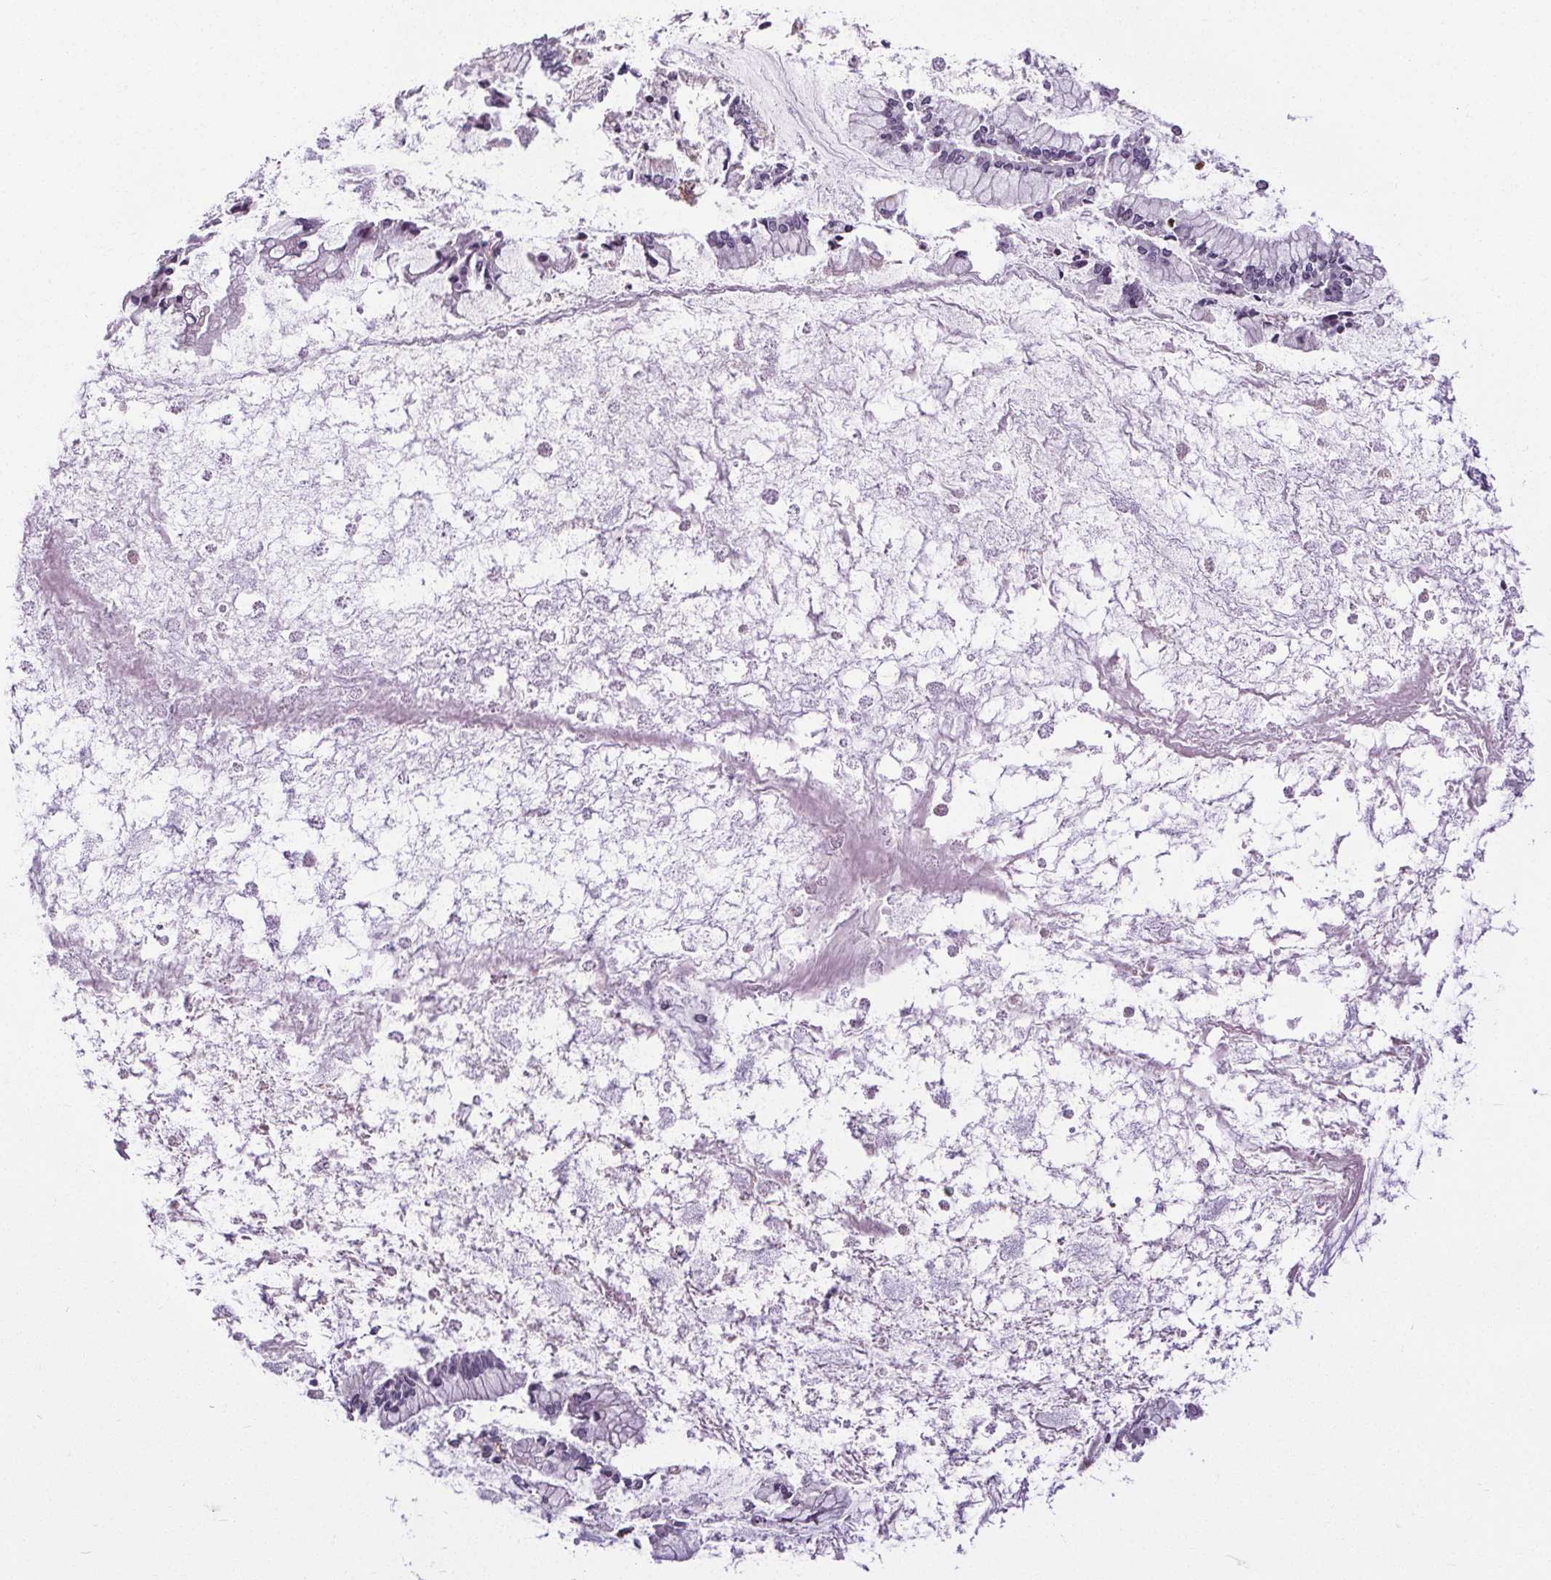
{"staining": {"intensity": "negative", "quantity": "none", "location": "none"}, "tissue": "ovarian cancer", "cell_type": "Tumor cells", "image_type": "cancer", "snomed": [{"axis": "morphology", "description": "Cystadenocarcinoma, mucinous, NOS"}, {"axis": "topography", "description": "Ovary"}], "caption": "Ovarian cancer (mucinous cystadenocarcinoma) was stained to show a protein in brown. There is no significant staining in tumor cells. Brightfield microscopy of IHC stained with DAB (brown) and hematoxylin (blue), captured at high magnification.", "gene": "TMEM240", "patient": {"sex": "female", "age": 67}}